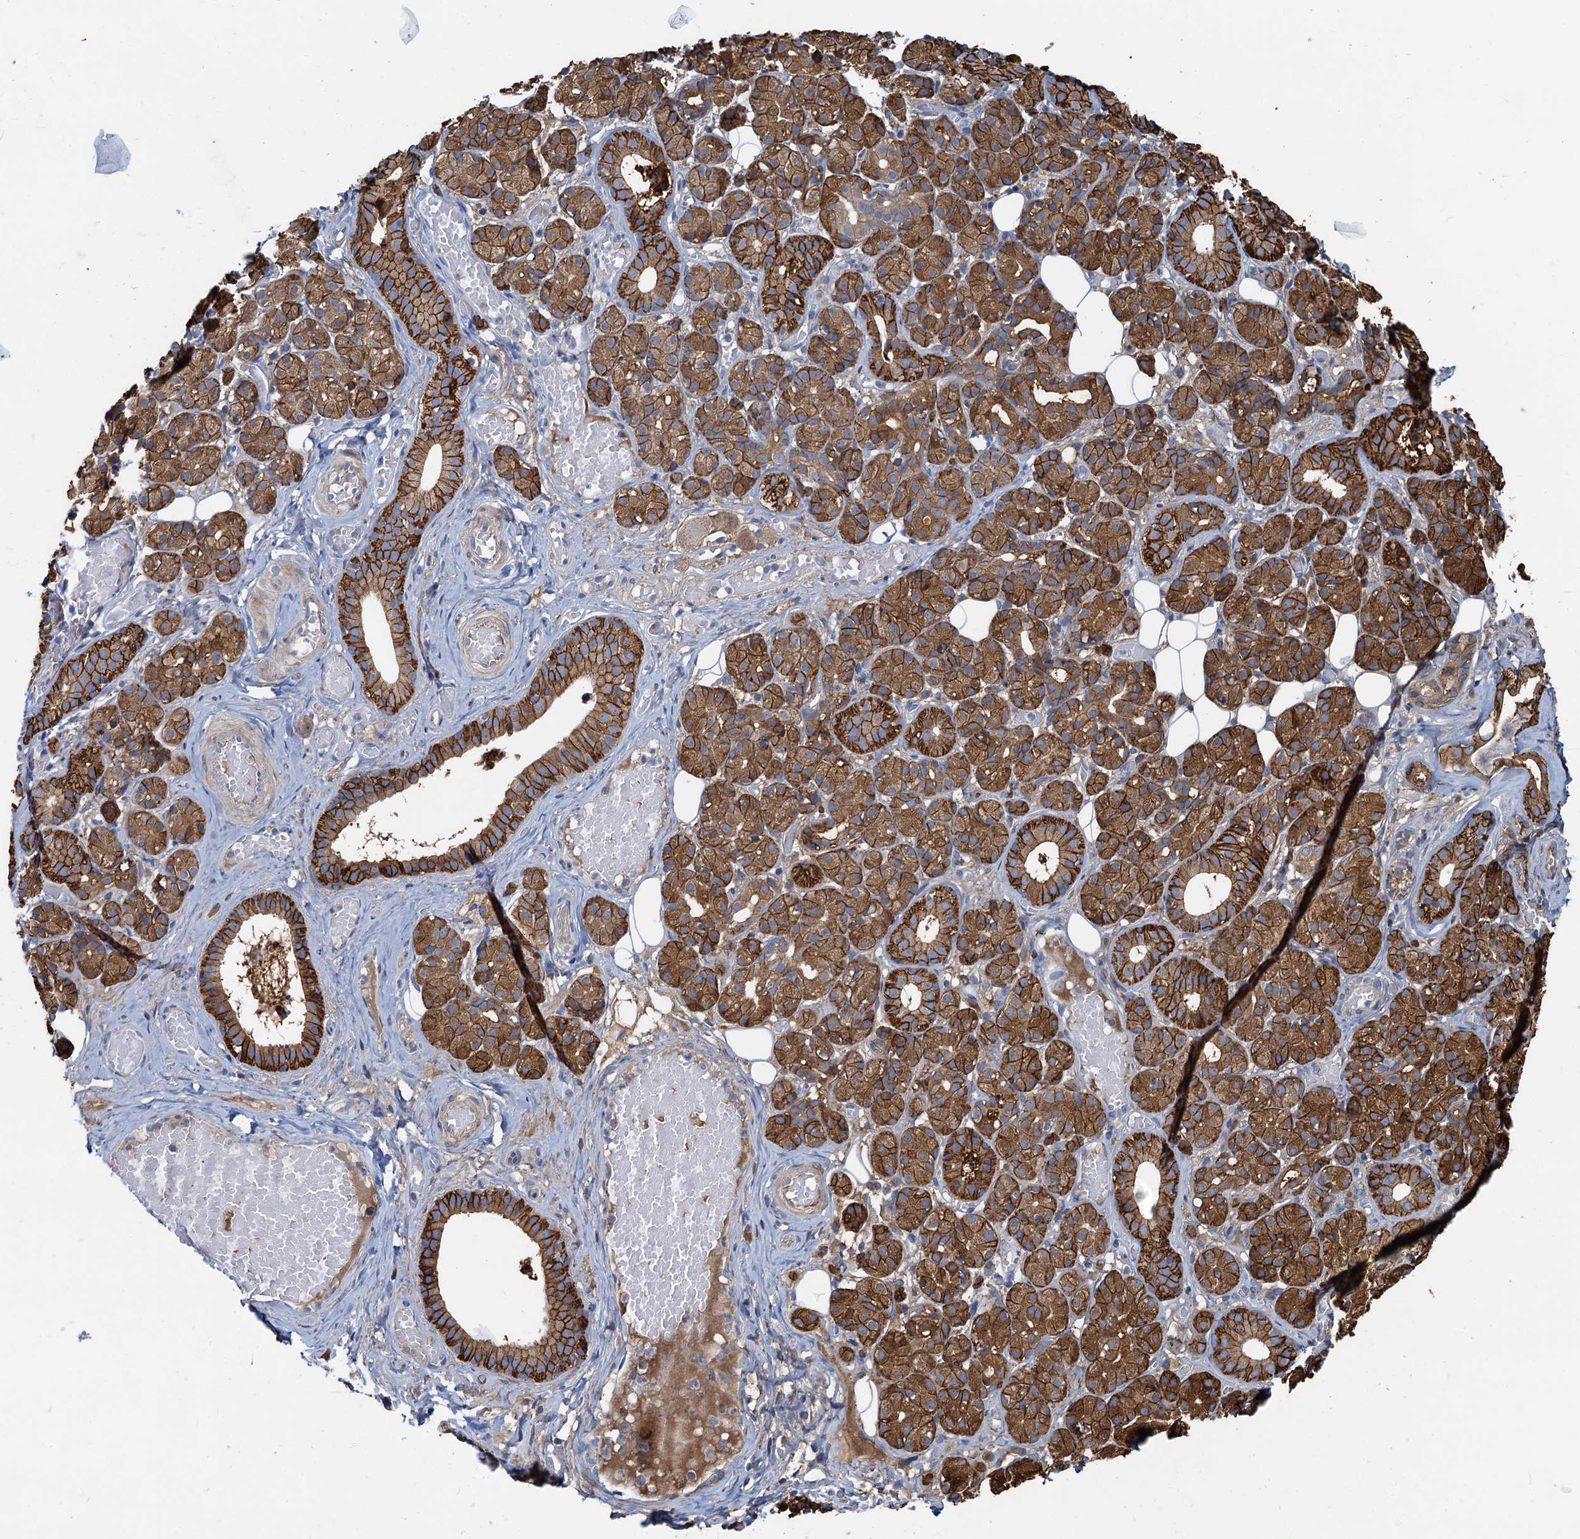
{"staining": {"intensity": "strong", "quantity": ">75%", "location": "cytoplasmic/membranous"}, "tissue": "salivary gland", "cell_type": "Glandular cells", "image_type": "normal", "snomed": [{"axis": "morphology", "description": "Normal tissue, NOS"}, {"axis": "topography", "description": "Salivary gland"}], "caption": "Immunohistochemistry image of normal salivary gland: human salivary gland stained using IHC shows high levels of strong protein expression localized specifically in the cytoplasmic/membranous of glandular cells, appearing as a cytoplasmic/membranous brown color.", "gene": "LNX2", "patient": {"sex": "male", "age": 63}}